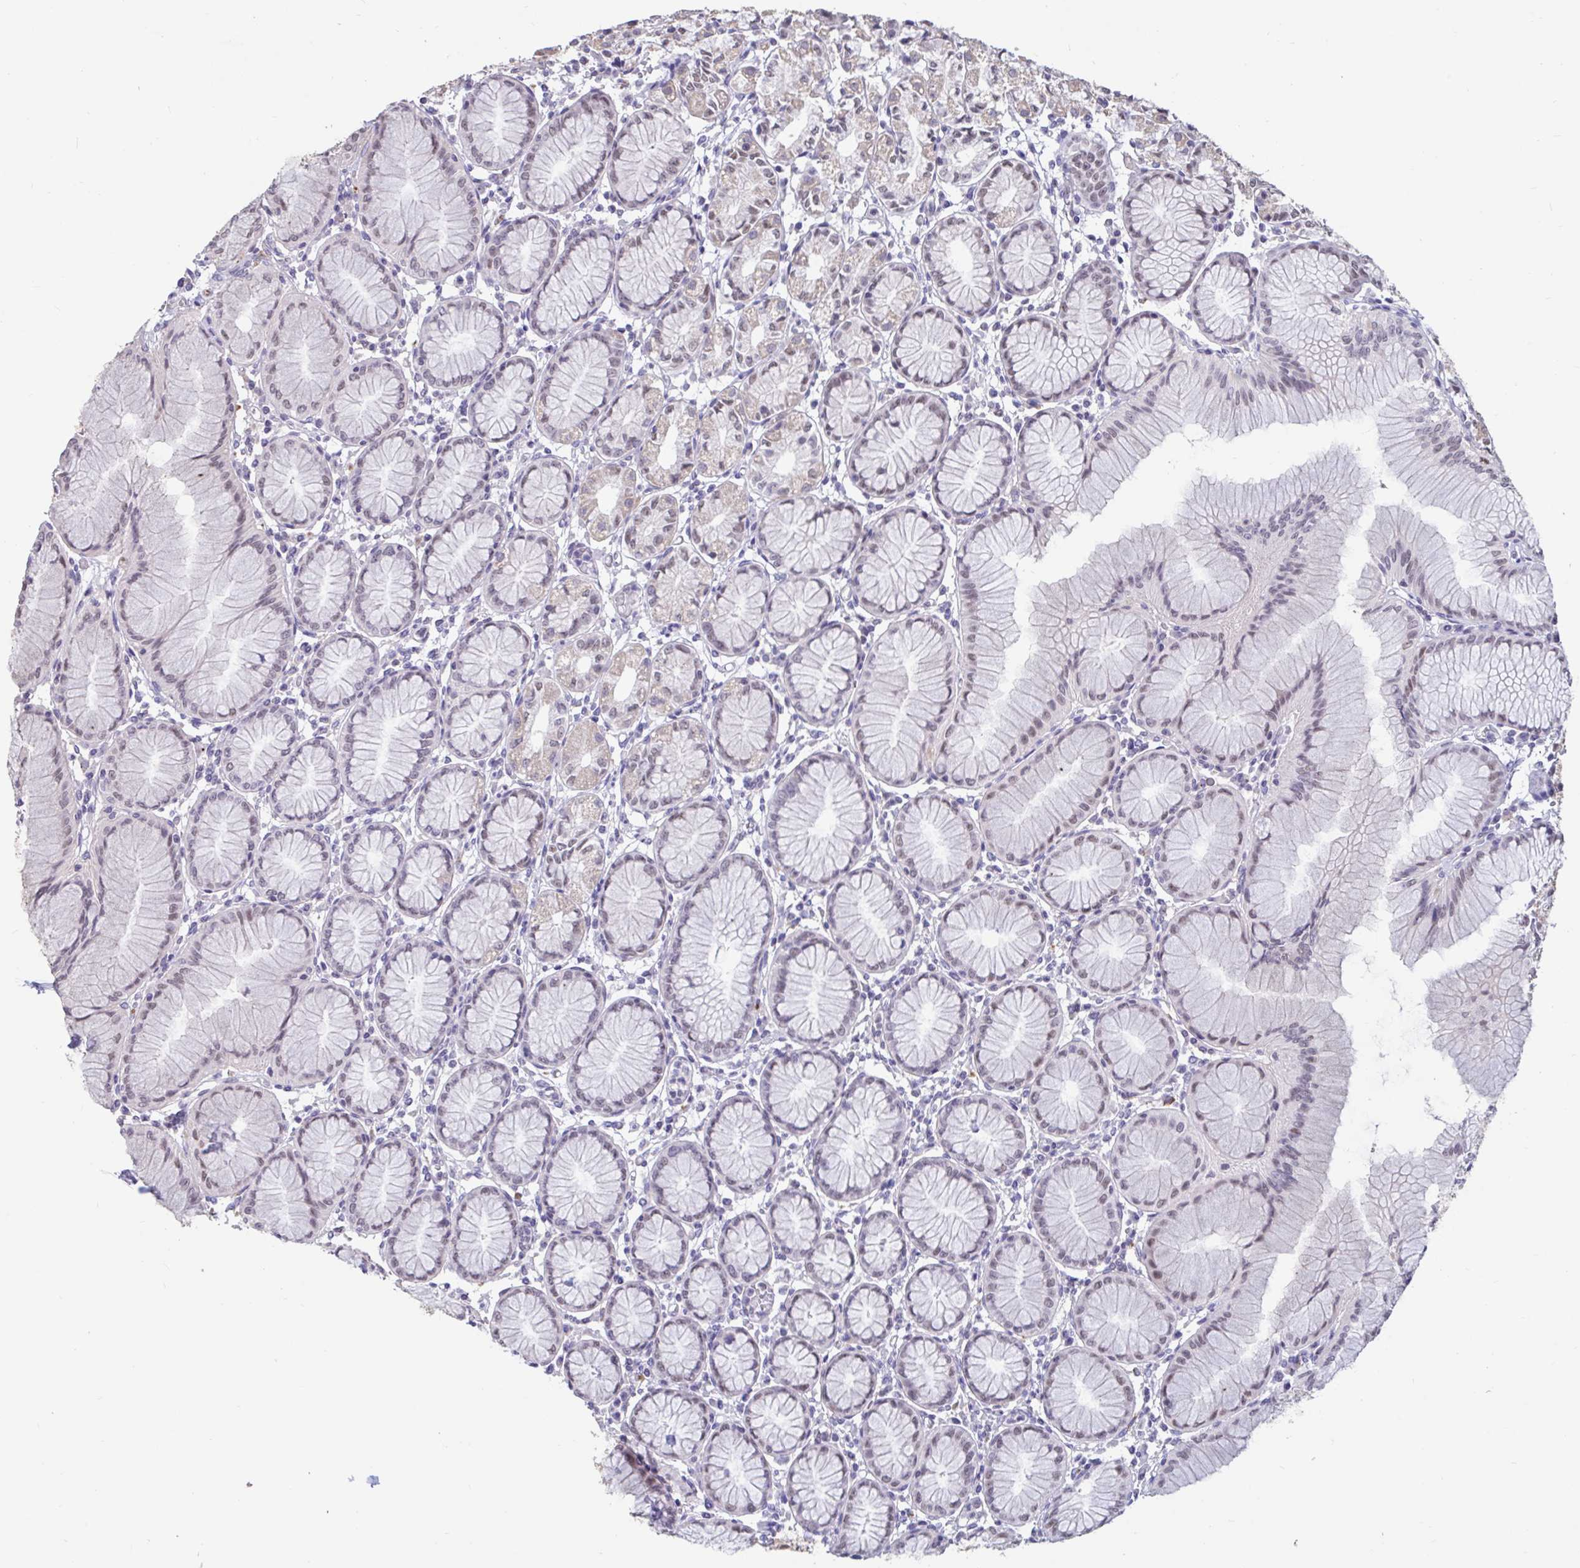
{"staining": {"intensity": "moderate", "quantity": "25%-75%", "location": "cytoplasmic/membranous"}, "tissue": "stomach", "cell_type": "Glandular cells", "image_type": "normal", "snomed": [{"axis": "morphology", "description": "Normal tissue, NOS"}, {"axis": "topography", "description": "Stomach"}], "caption": "Moderate cytoplasmic/membranous staining for a protein is identified in approximately 25%-75% of glandular cells of unremarkable stomach using immunohistochemistry.", "gene": "DDX39A", "patient": {"sex": "female", "age": 57}}